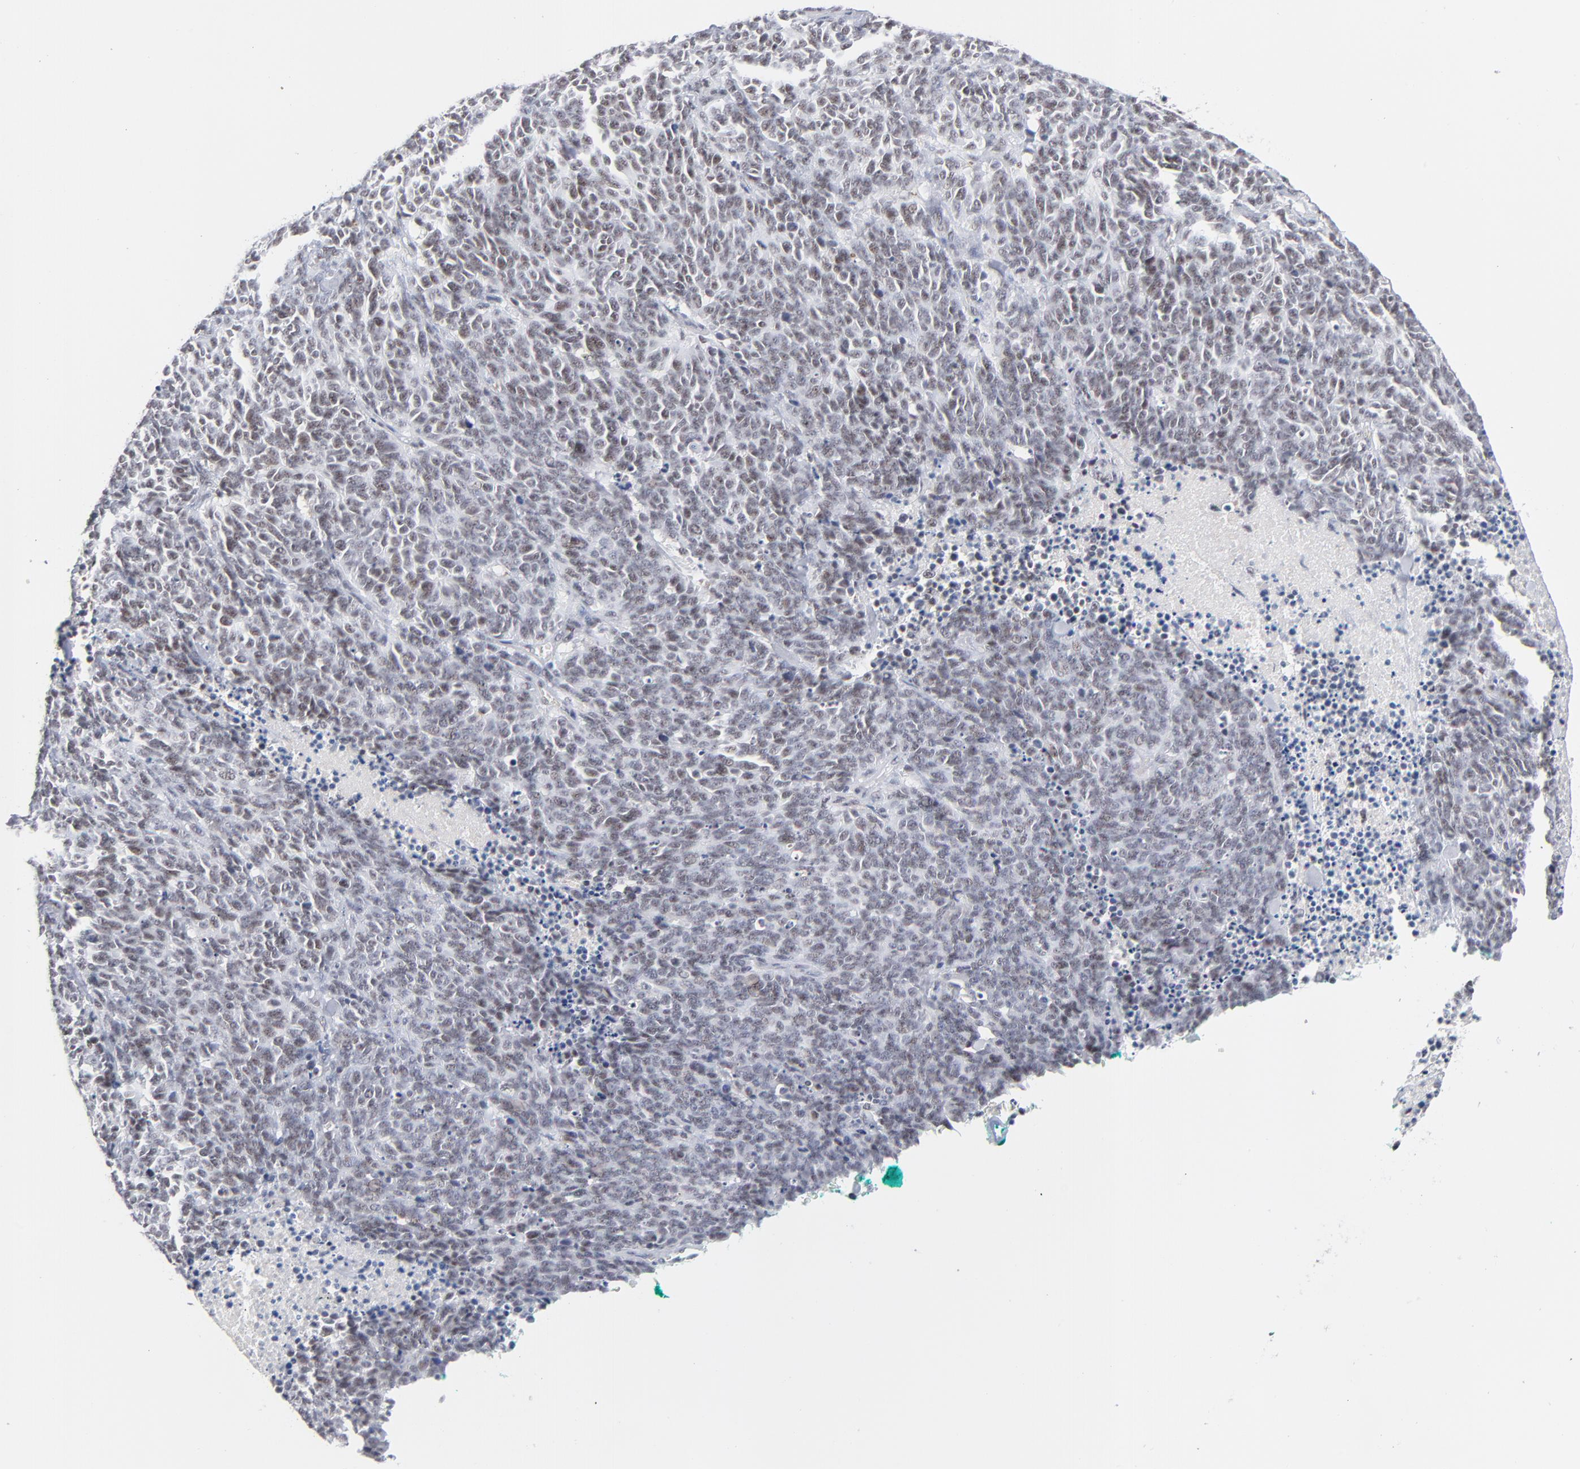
{"staining": {"intensity": "negative", "quantity": "none", "location": "none"}, "tissue": "lung cancer", "cell_type": "Tumor cells", "image_type": "cancer", "snomed": [{"axis": "morphology", "description": "Neoplasm, malignant, NOS"}, {"axis": "topography", "description": "Lung"}], "caption": "High power microscopy histopathology image of an IHC micrograph of neoplasm (malignant) (lung), revealing no significant staining in tumor cells.", "gene": "ZNF143", "patient": {"sex": "female", "age": 58}}